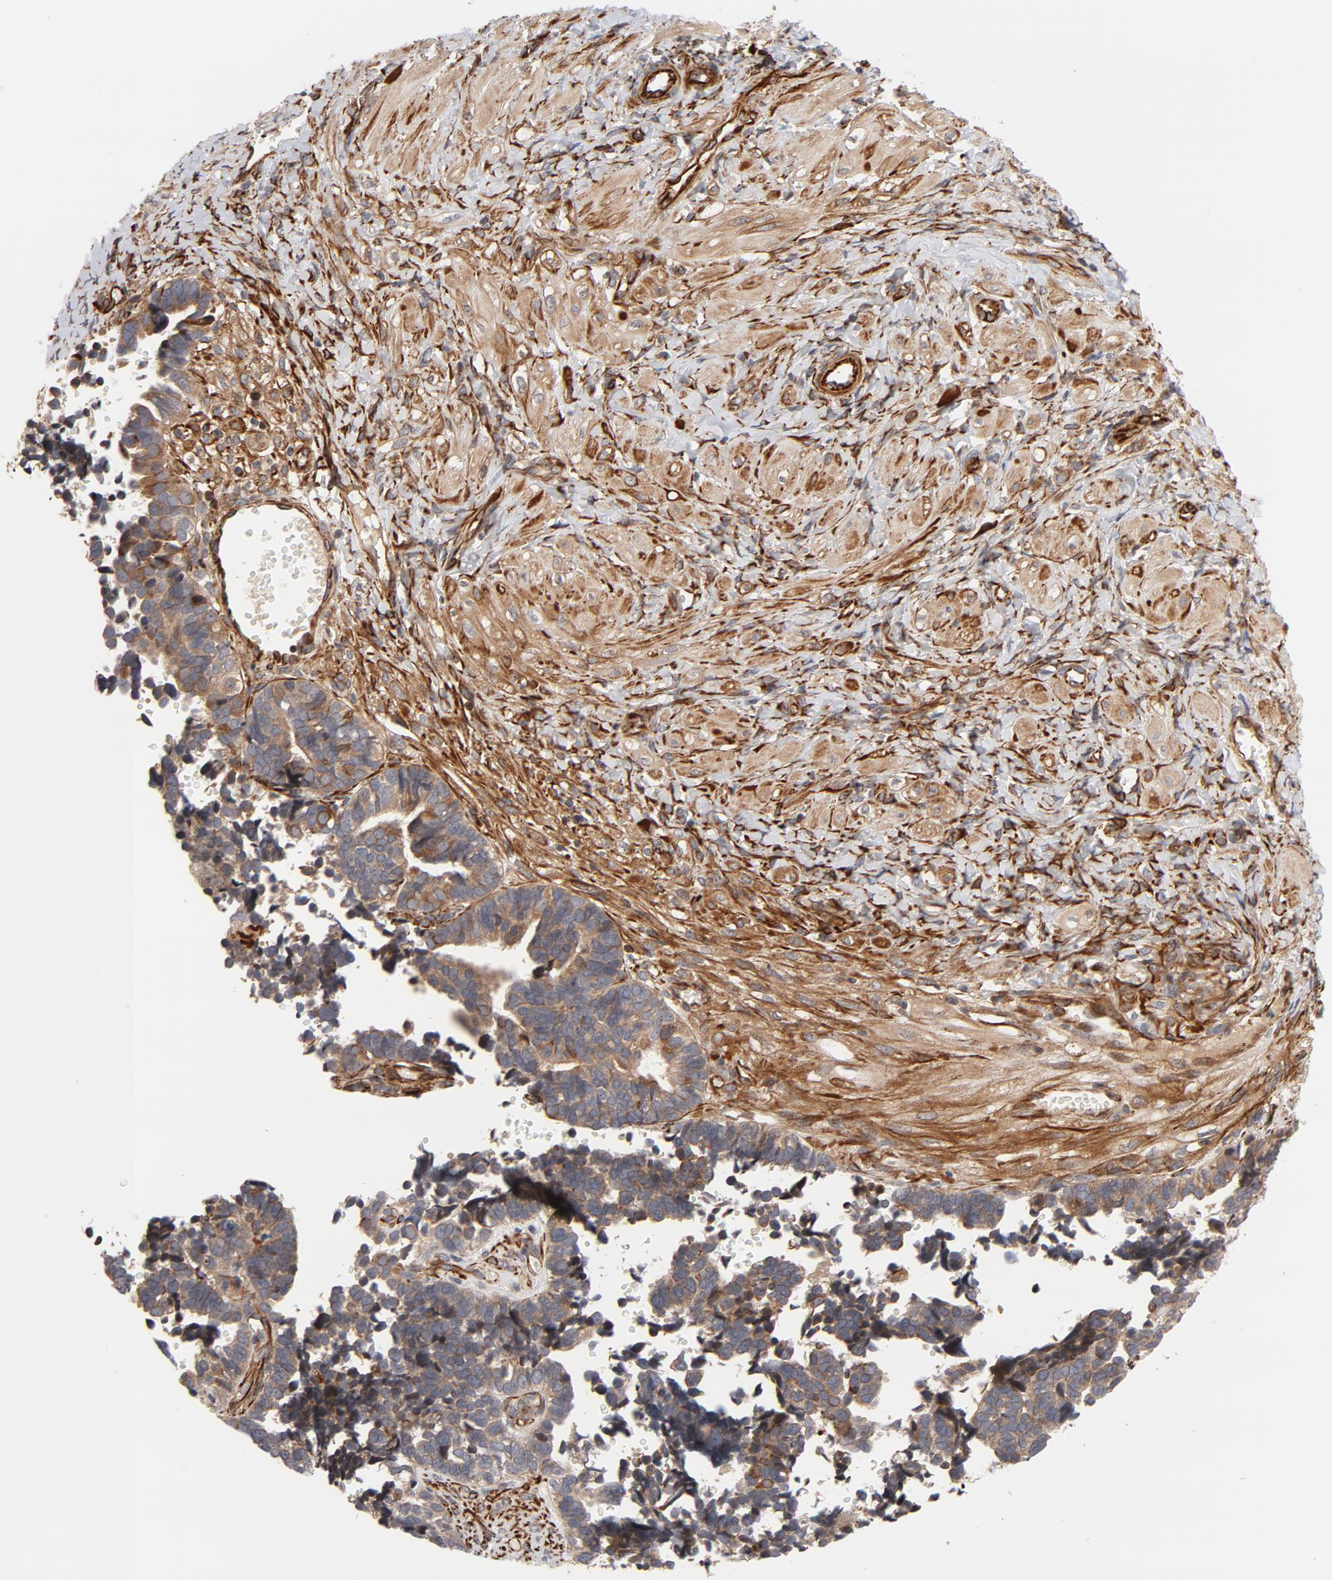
{"staining": {"intensity": "moderate", "quantity": ">75%", "location": "cytoplasmic/membranous"}, "tissue": "ovarian cancer", "cell_type": "Tumor cells", "image_type": "cancer", "snomed": [{"axis": "morphology", "description": "Cystadenocarcinoma, serous, NOS"}, {"axis": "topography", "description": "Ovary"}], "caption": "This micrograph exhibits immunohistochemistry staining of human ovarian cancer, with medium moderate cytoplasmic/membranous positivity in about >75% of tumor cells.", "gene": "DNAAF2", "patient": {"sex": "female", "age": 77}}